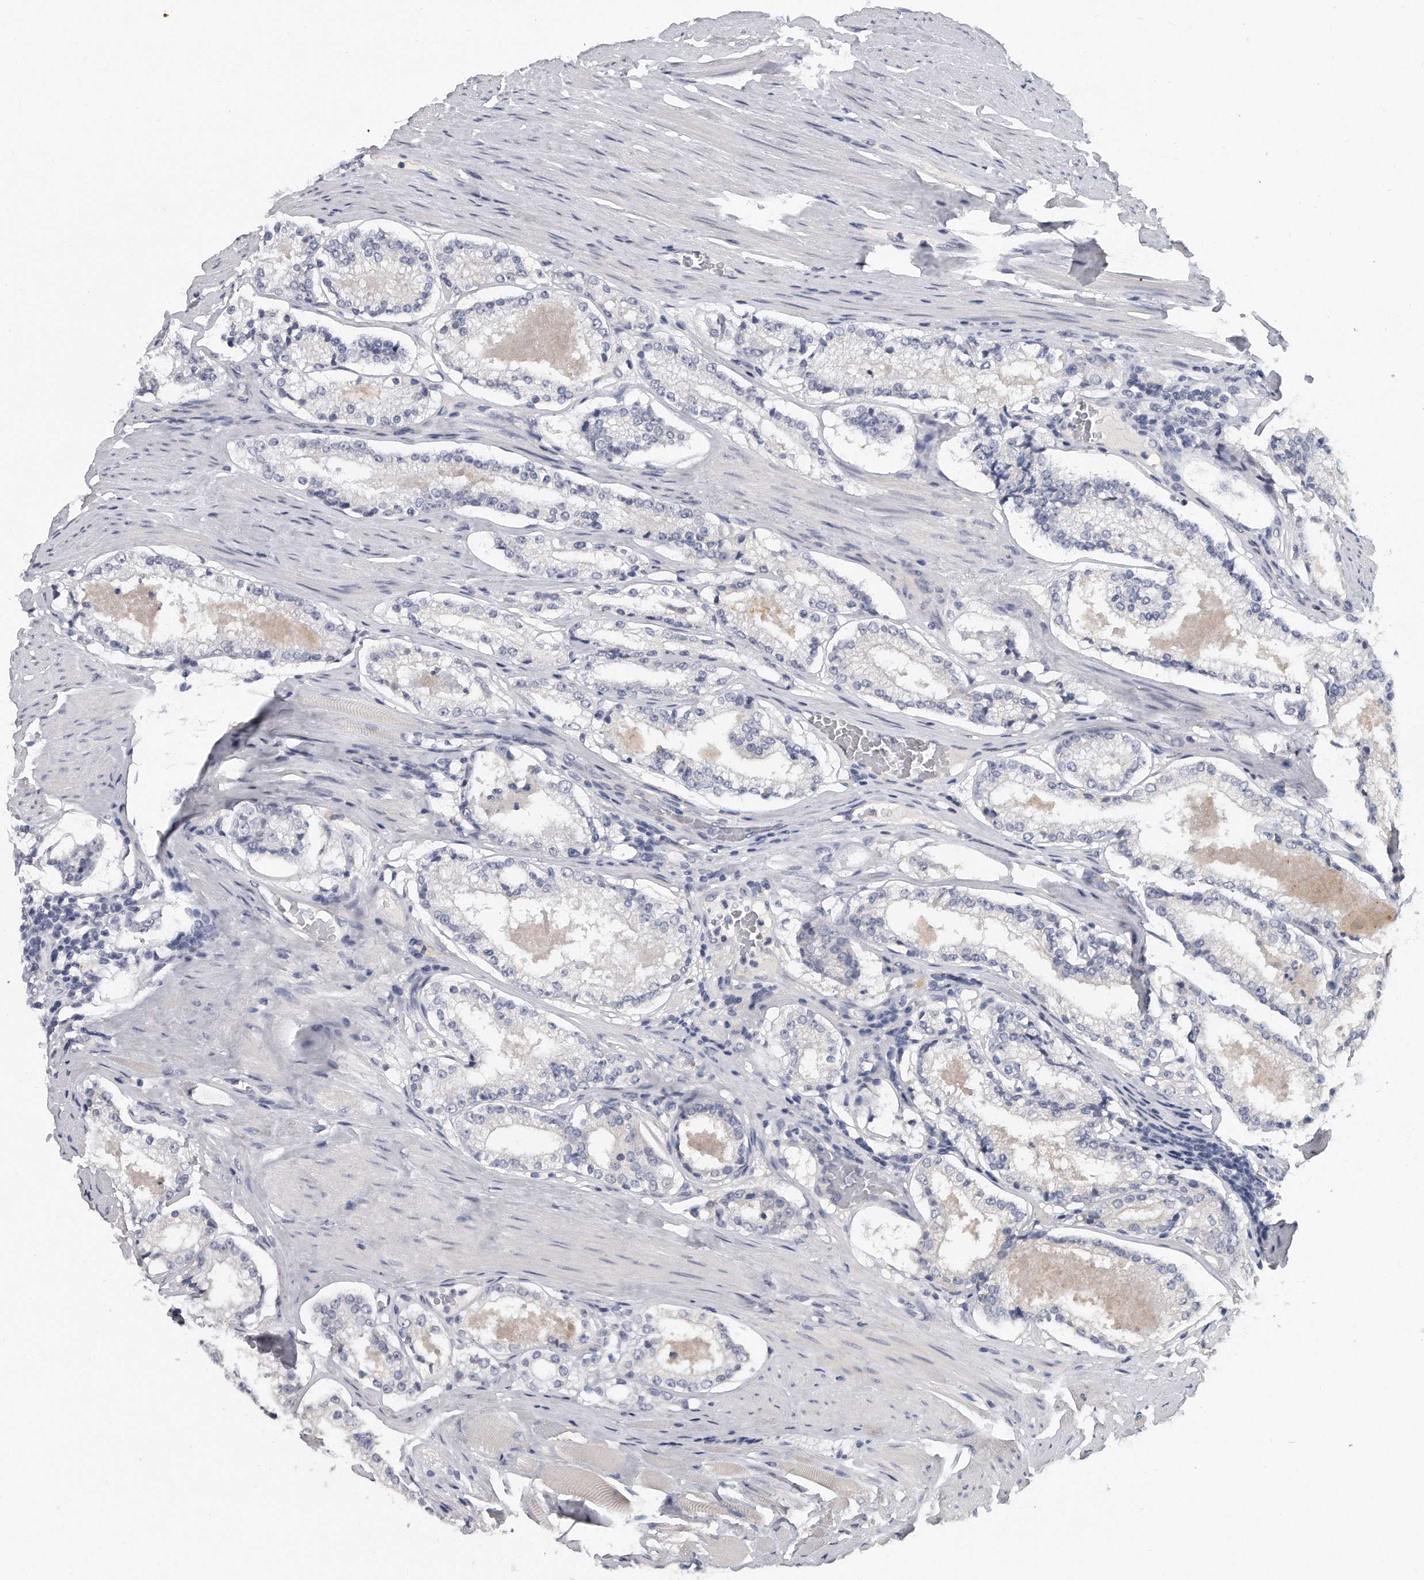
{"staining": {"intensity": "negative", "quantity": "none", "location": "none"}, "tissue": "prostate cancer", "cell_type": "Tumor cells", "image_type": "cancer", "snomed": [{"axis": "morphology", "description": "Adenocarcinoma, Low grade"}, {"axis": "topography", "description": "Prostate"}], "caption": "Tumor cells are negative for protein expression in human adenocarcinoma (low-grade) (prostate).", "gene": "KLHL7", "patient": {"sex": "male", "age": 70}}